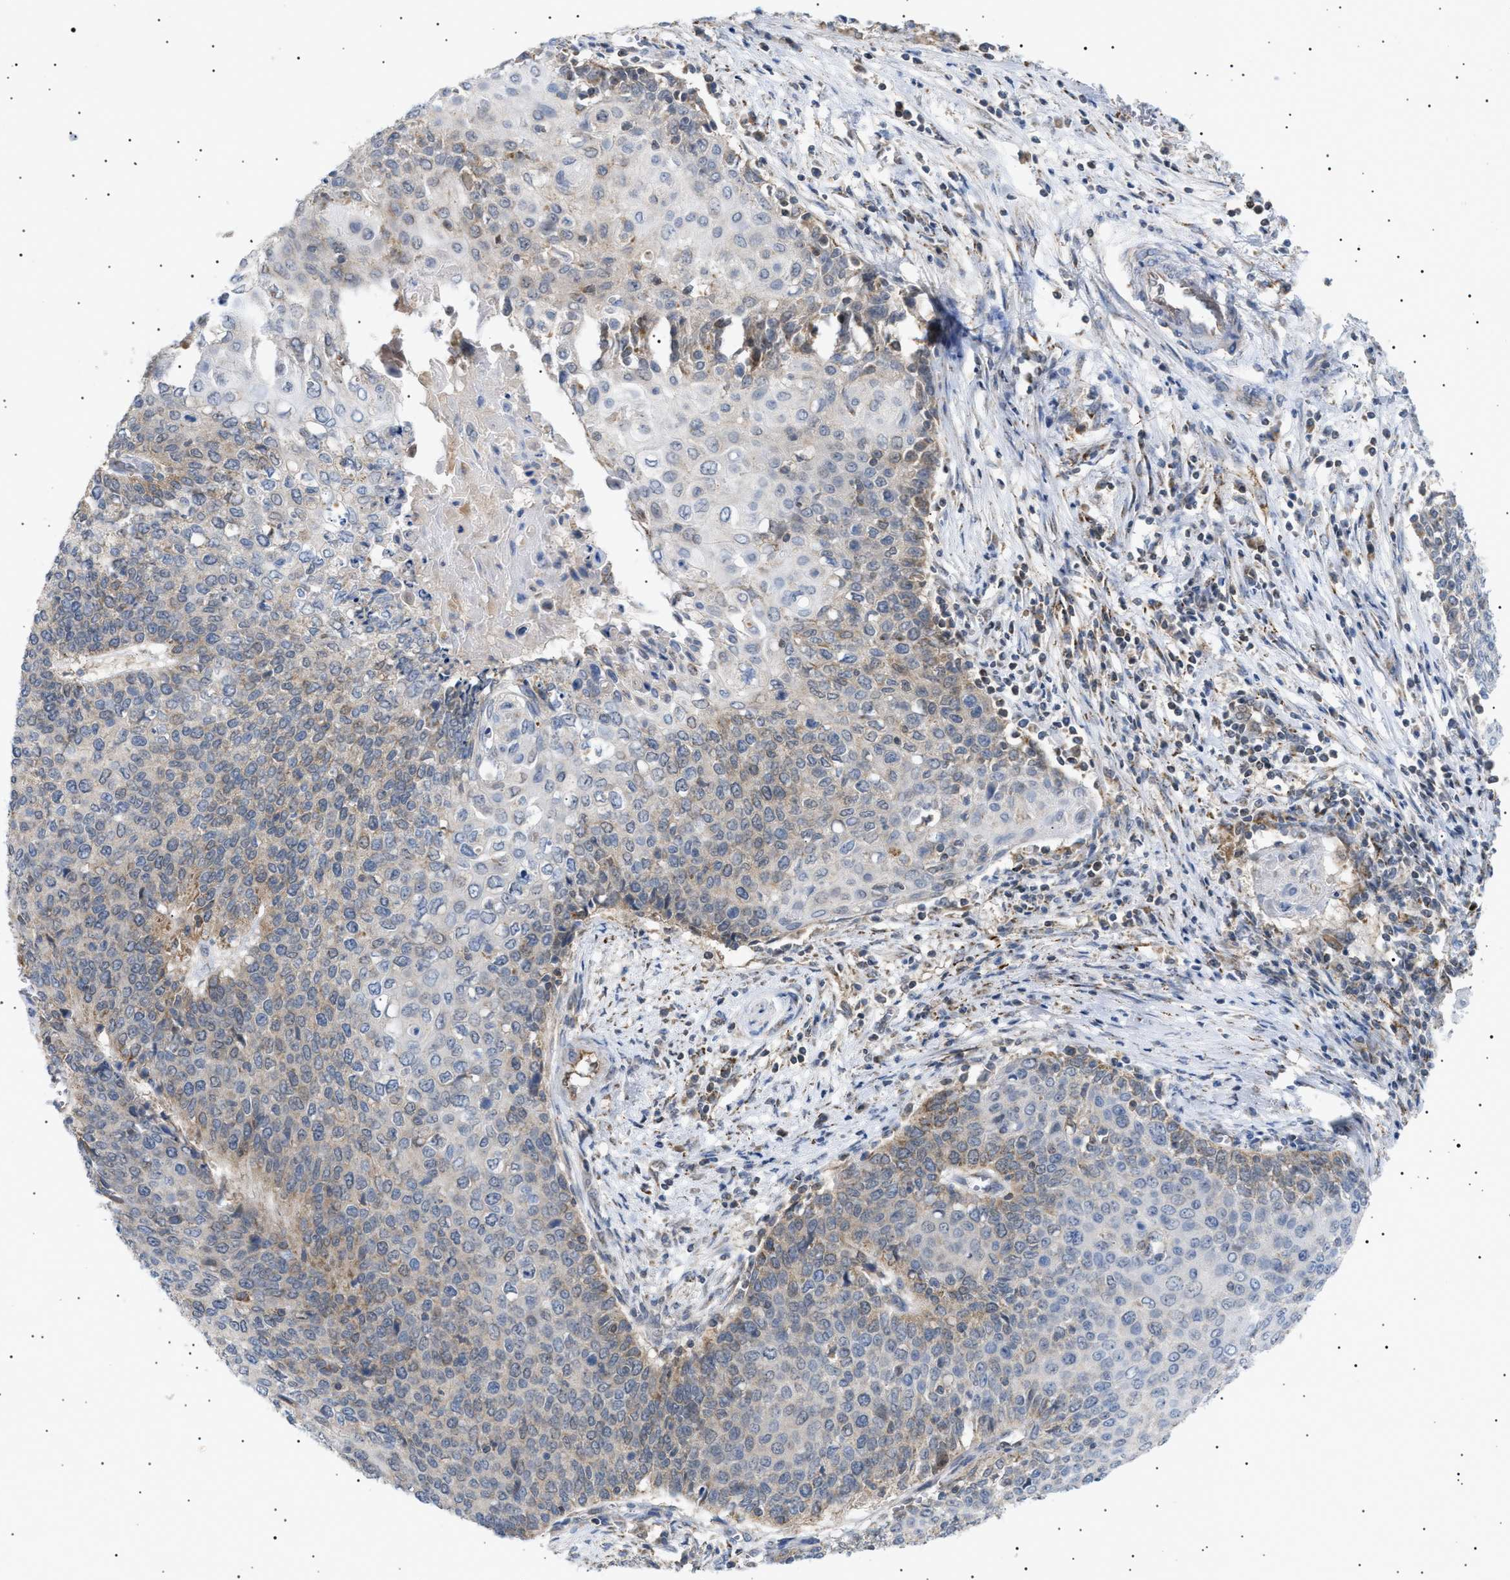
{"staining": {"intensity": "weak", "quantity": "<25%", "location": "cytoplasmic/membranous"}, "tissue": "cervical cancer", "cell_type": "Tumor cells", "image_type": "cancer", "snomed": [{"axis": "morphology", "description": "Squamous cell carcinoma, NOS"}, {"axis": "topography", "description": "Cervix"}], "caption": "Tumor cells are negative for brown protein staining in cervical cancer (squamous cell carcinoma). The staining was performed using DAB (3,3'-diaminobenzidine) to visualize the protein expression in brown, while the nuclei were stained in blue with hematoxylin (Magnification: 20x).", "gene": "SIRT5", "patient": {"sex": "female", "age": 39}}